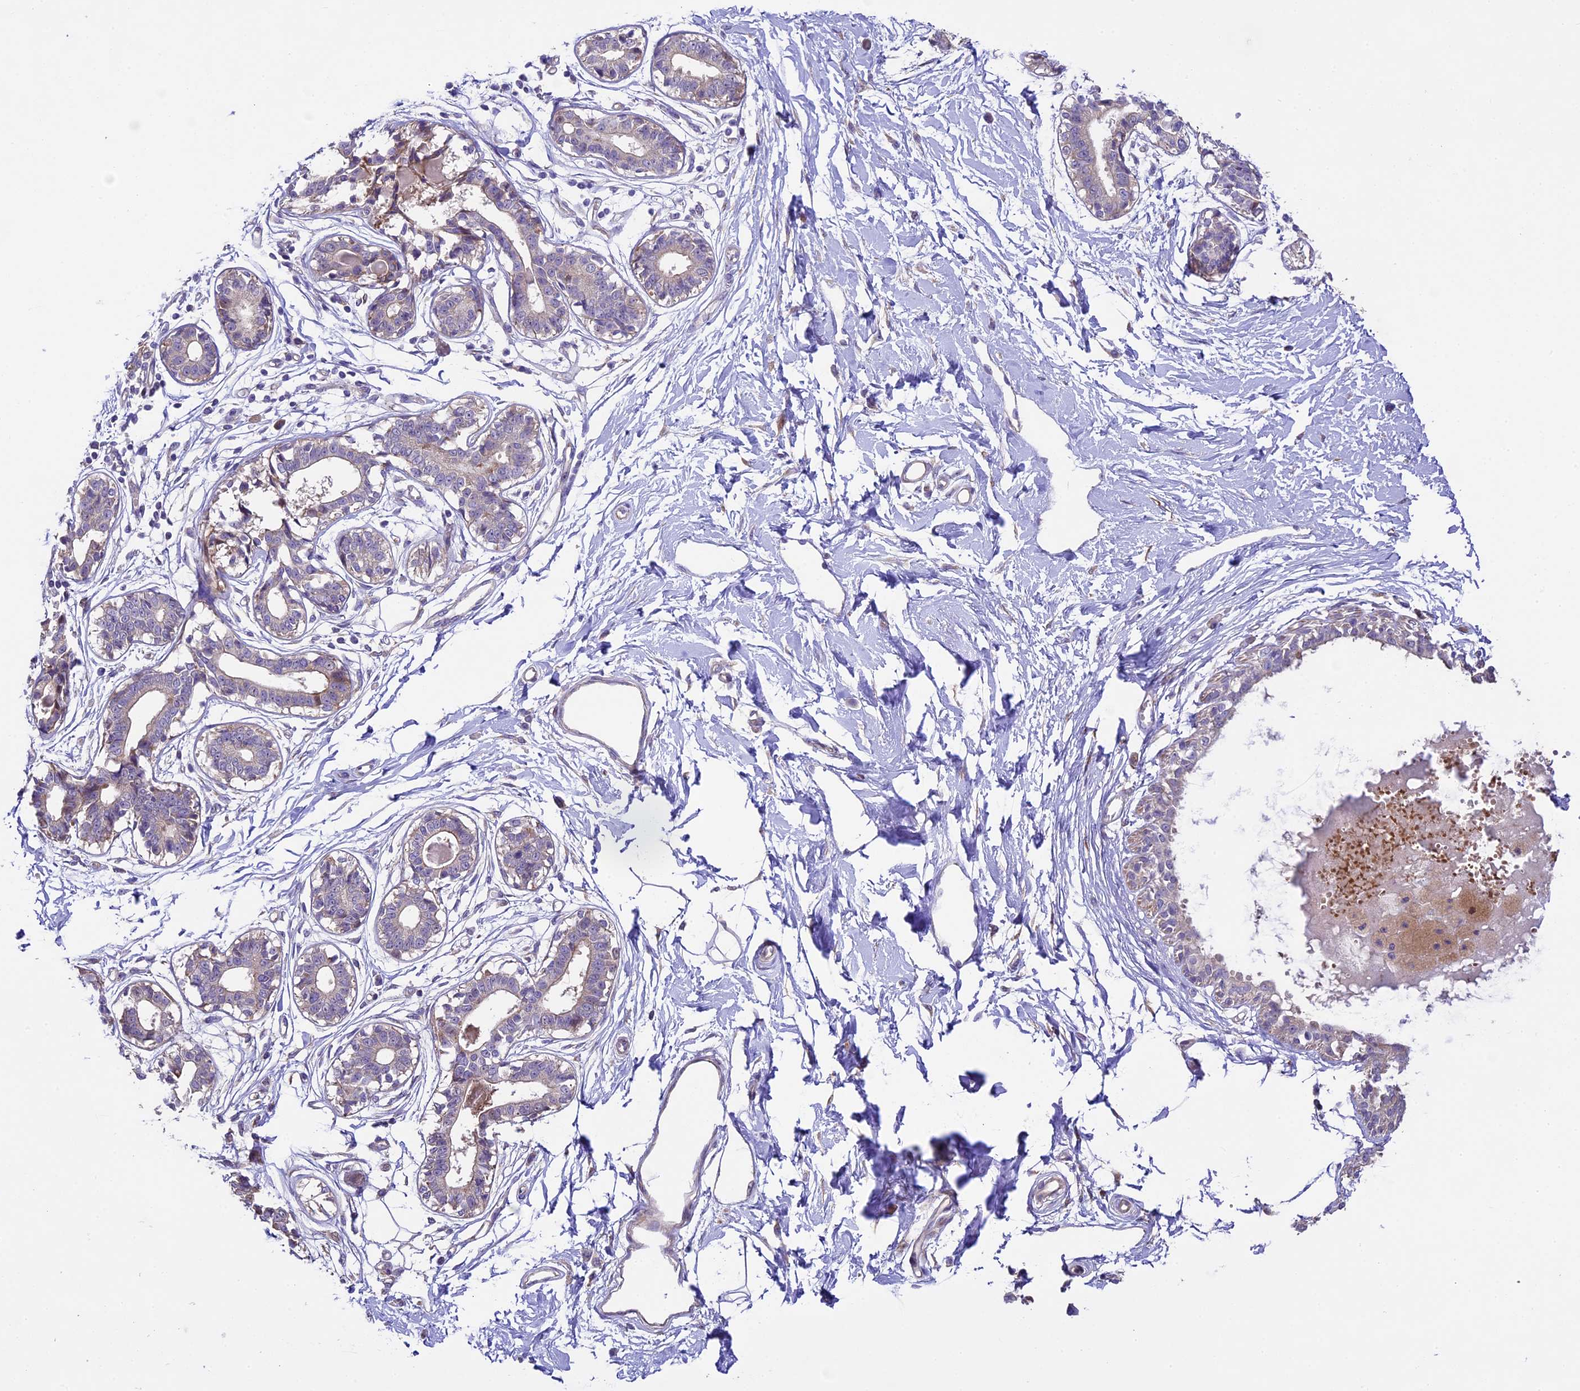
{"staining": {"intensity": "negative", "quantity": "none", "location": "none"}, "tissue": "breast", "cell_type": "Adipocytes", "image_type": "normal", "snomed": [{"axis": "morphology", "description": "Normal tissue, NOS"}, {"axis": "topography", "description": "Breast"}], "caption": "This histopathology image is of unremarkable breast stained with immunohistochemistry (IHC) to label a protein in brown with the nuclei are counter-stained blue. There is no staining in adipocytes. (DAB (3,3'-diaminobenzidine) IHC with hematoxylin counter stain).", "gene": "SPIRE1", "patient": {"sex": "female", "age": 45}}